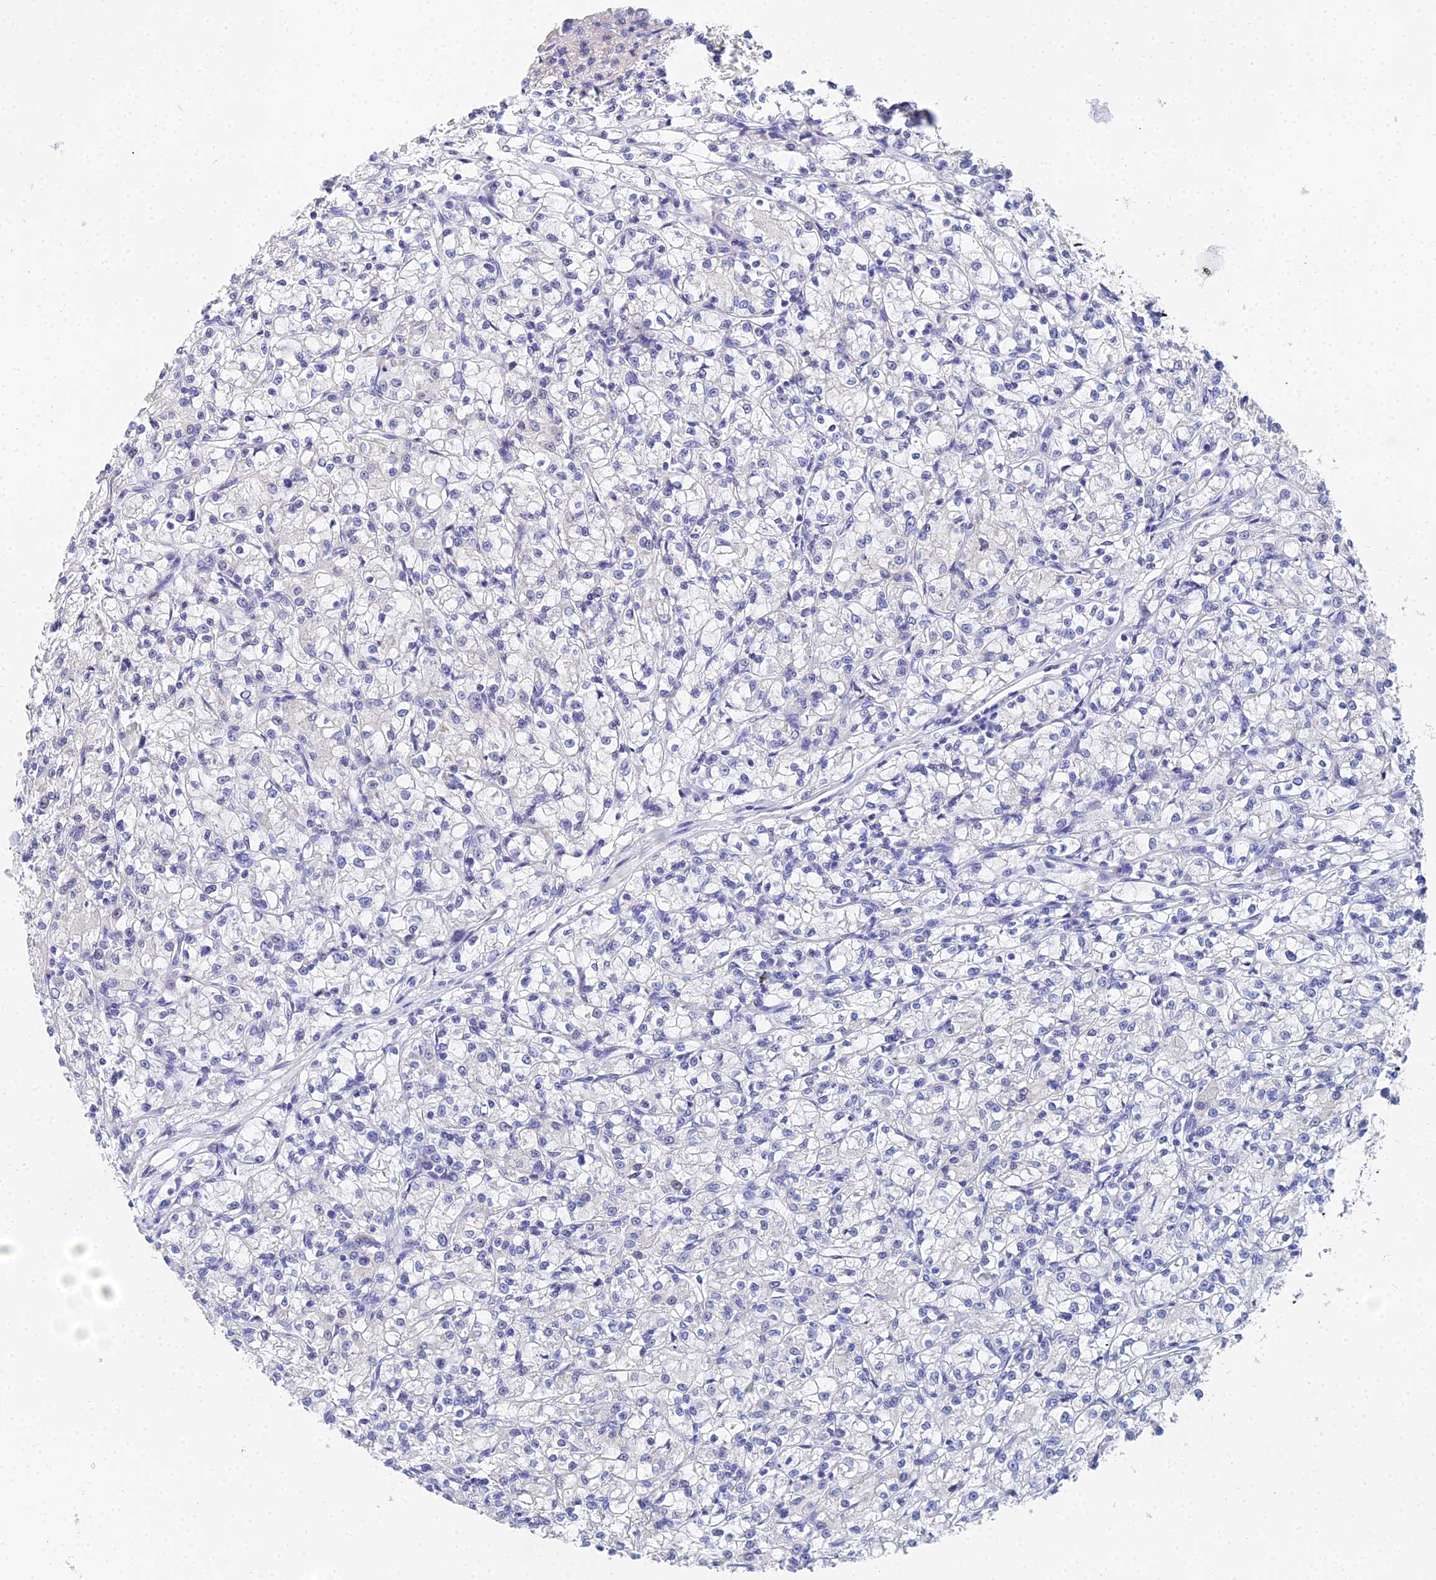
{"staining": {"intensity": "negative", "quantity": "none", "location": "none"}, "tissue": "renal cancer", "cell_type": "Tumor cells", "image_type": "cancer", "snomed": [{"axis": "morphology", "description": "Adenocarcinoma, NOS"}, {"axis": "topography", "description": "Kidney"}], "caption": "Immunohistochemical staining of human adenocarcinoma (renal) exhibits no significant staining in tumor cells.", "gene": "OCM", "patient": {"sex": "female", "age": 59}}